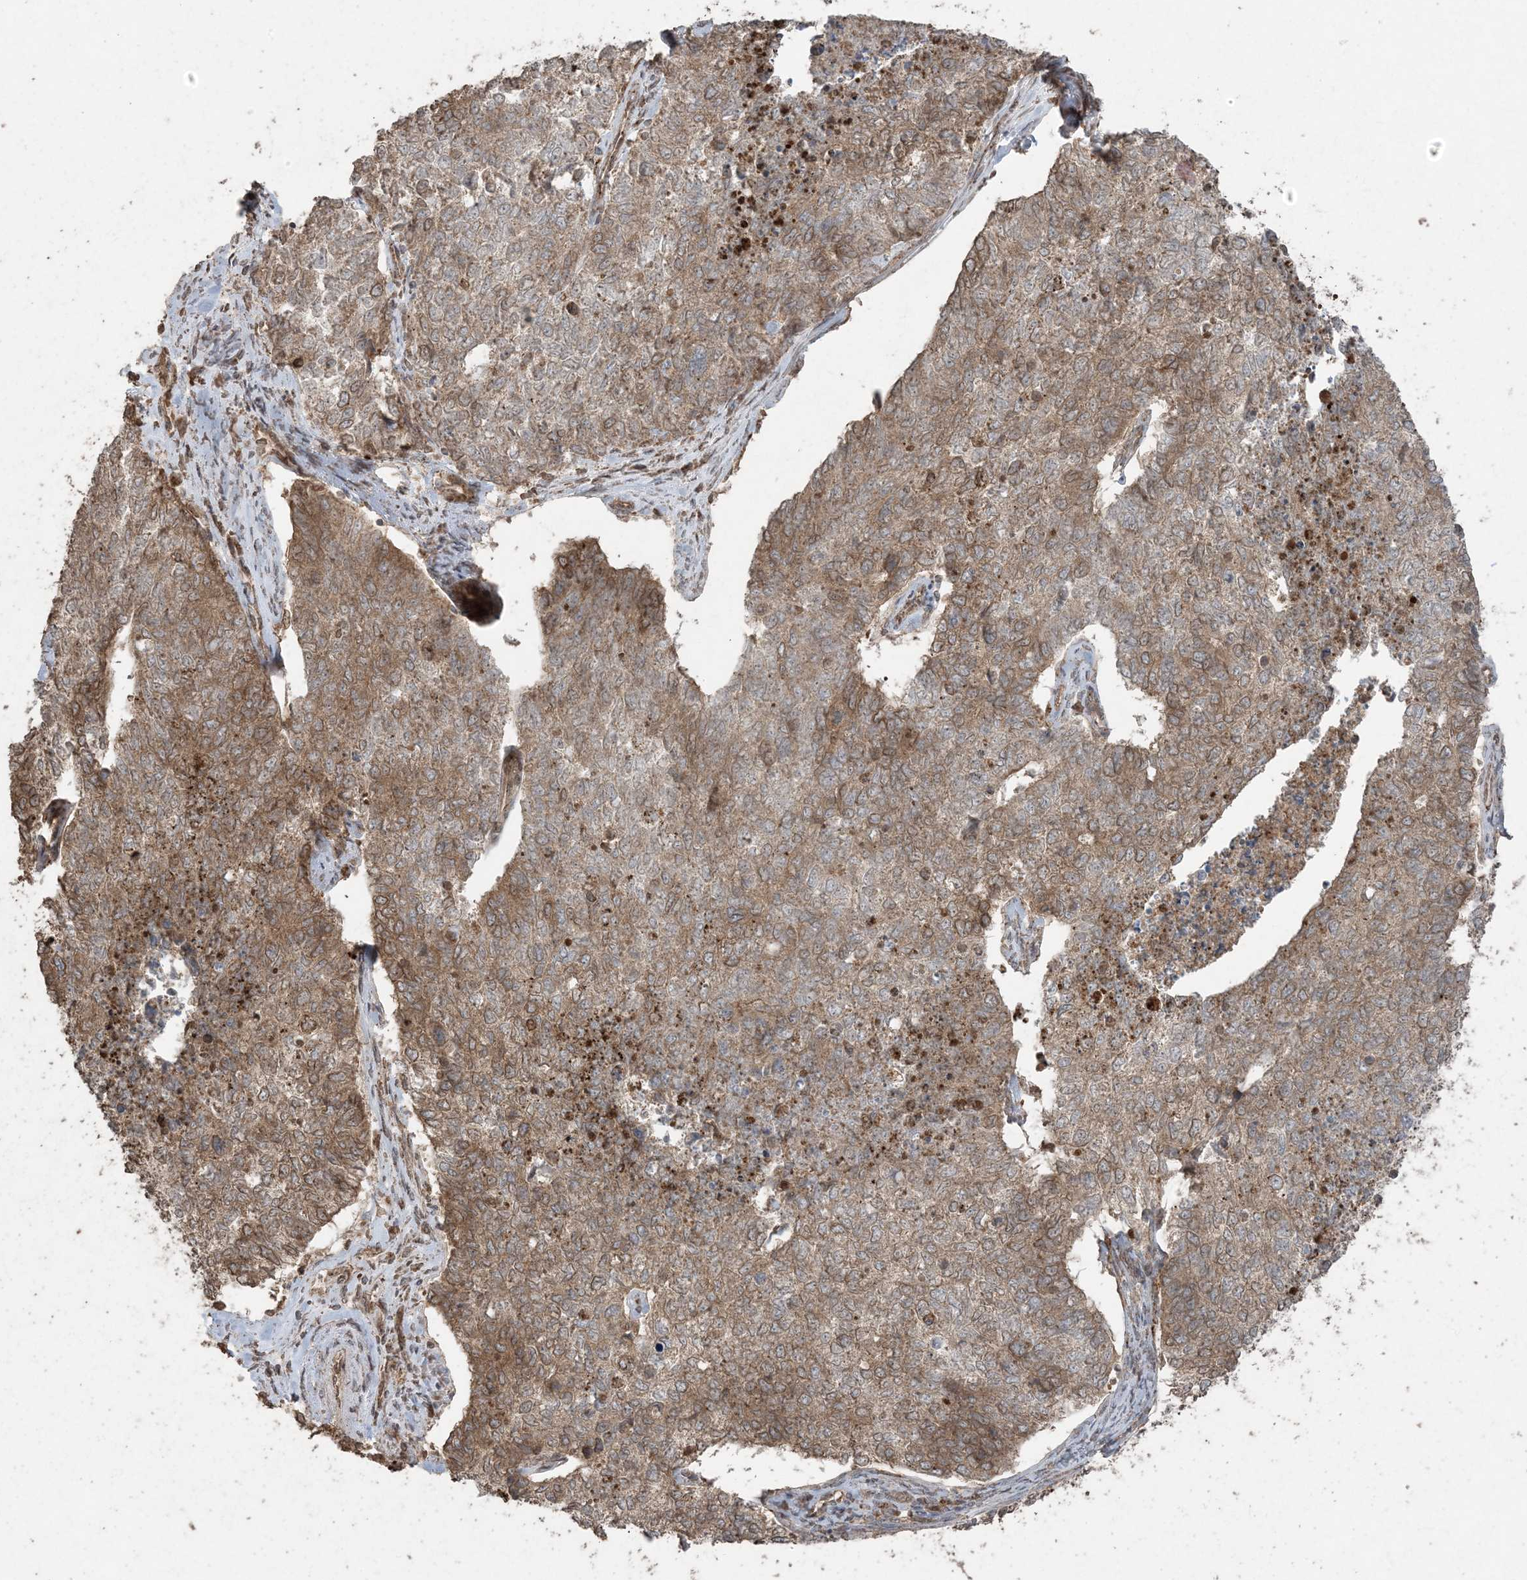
{"staining": {"intensity": "moderate", "quantity": ">75%", "location": "cytoplasmic/membranous"}, "tissue": "cervical cancer", "cell_type": "Tumor cells", "image_type": "cancer", "snomed": [{"axis": "morphology", "description": "Squamous cell carcinoma, NOS"}, {"axis": "topography", "description": "Cervix"}], "caption": "The micrograph shows immunohistochemical staining of cervical cancer (squamous cell carcinoma). There is moderate cytoplasmic/membranous expression is appreciated in approximately >75% of tumor cells.", "gene": "DDX19B", "patient": {"sex": "female", "age": 63}}